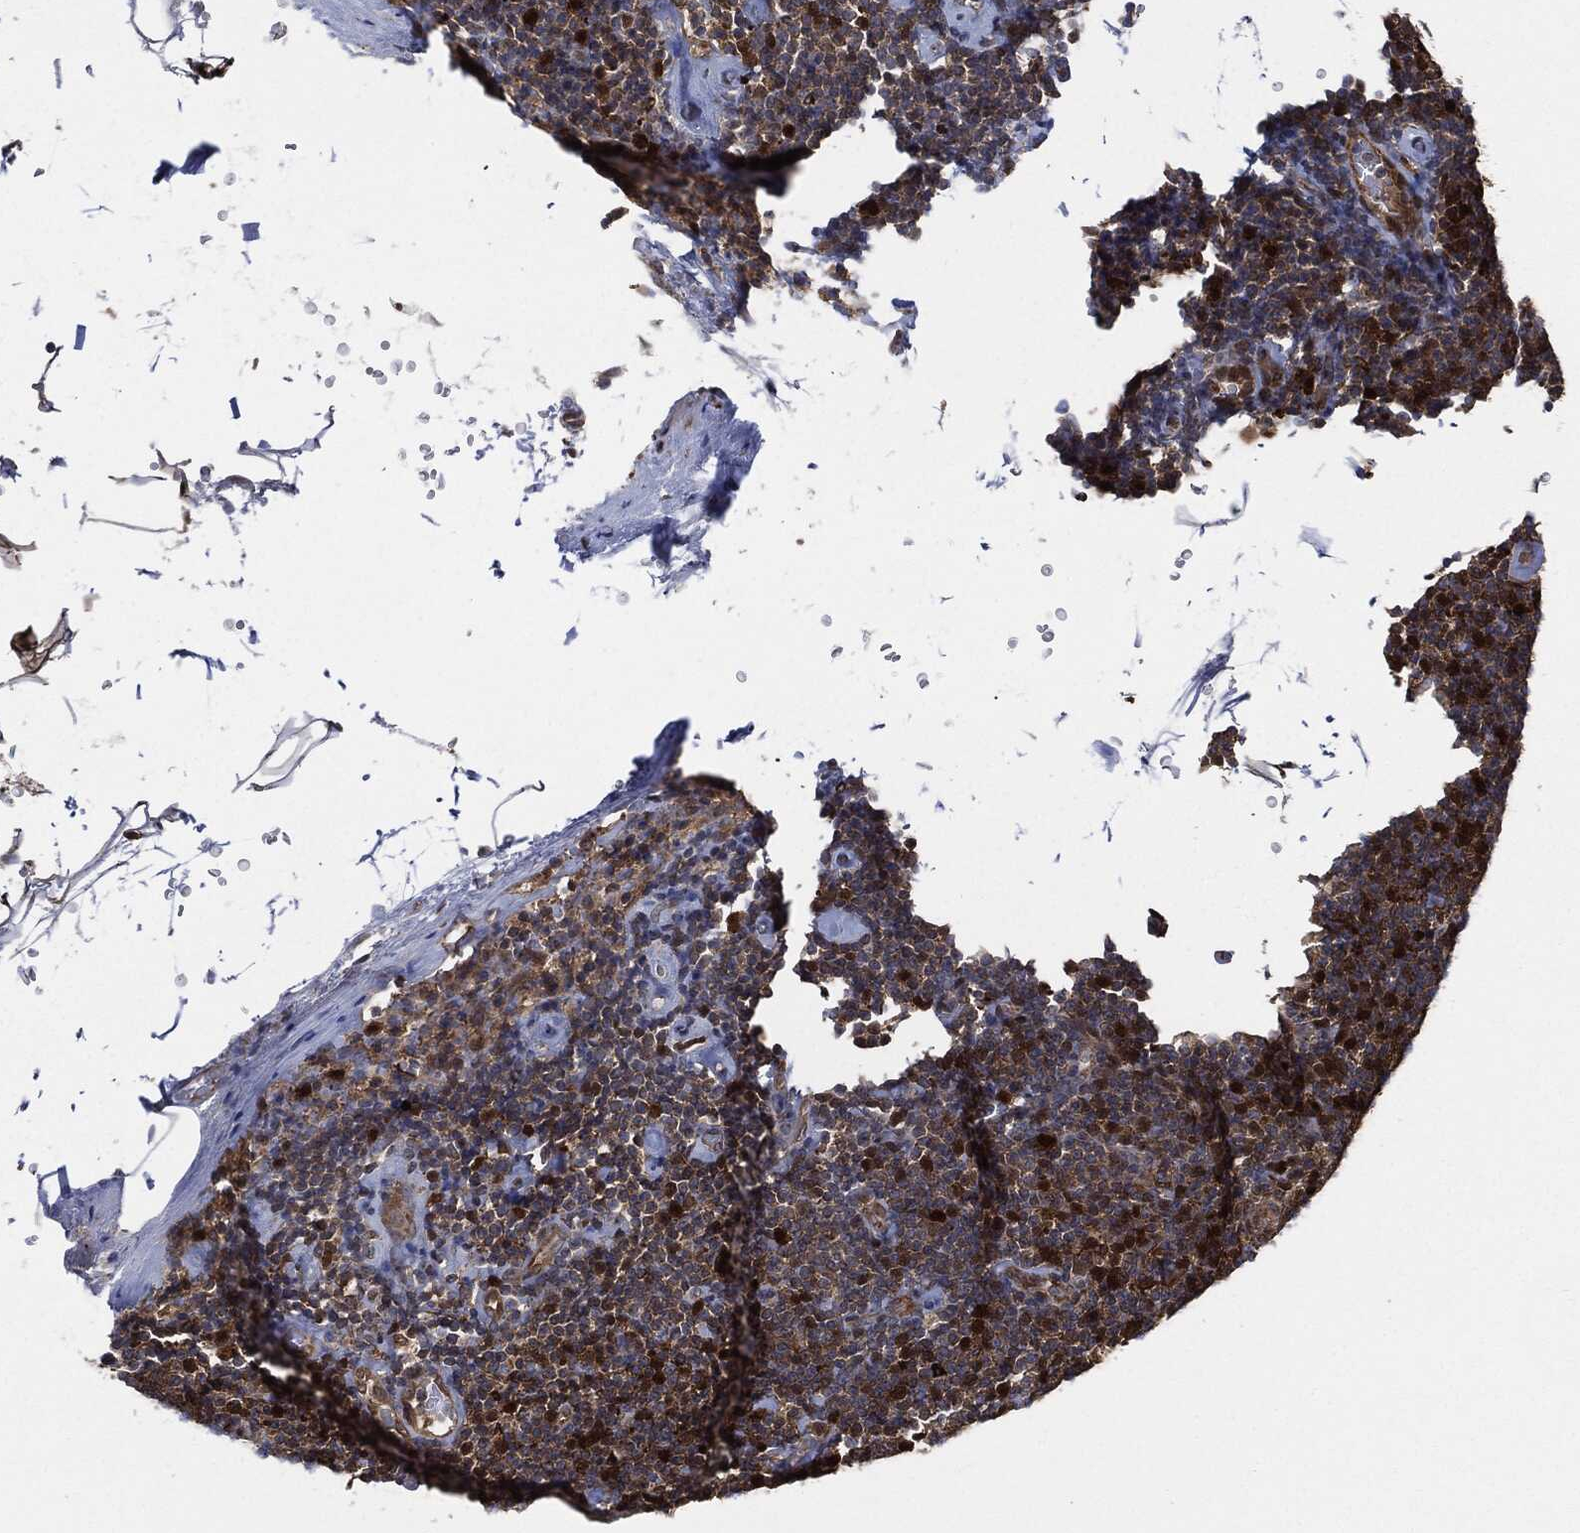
{"staining": {"intensity": "strong", "quantity": "<25%", "location": "cytoplasmic/membranous,nuclear"}, "tissue": "lymphoma", "cell_type": "Tumor cells", "image_type": "cancer", "snomed": [{"axis": "morphology", "description": "Malignant lymphoma, non-Hodgkin's type, Low grade"}, {"axis": "topography", "description": "Lymph node"}], "caption": "There is medium levels of strong cytoplasmic/membranous and nuclear expression in tumor cells of low-grade malignant lymphoma, non-Hodgkin's type, as demonstrated by immunohistochemical staining (brown color).", "gene": "DCTN1", "patient": {"sex": "male", "age": 81}}